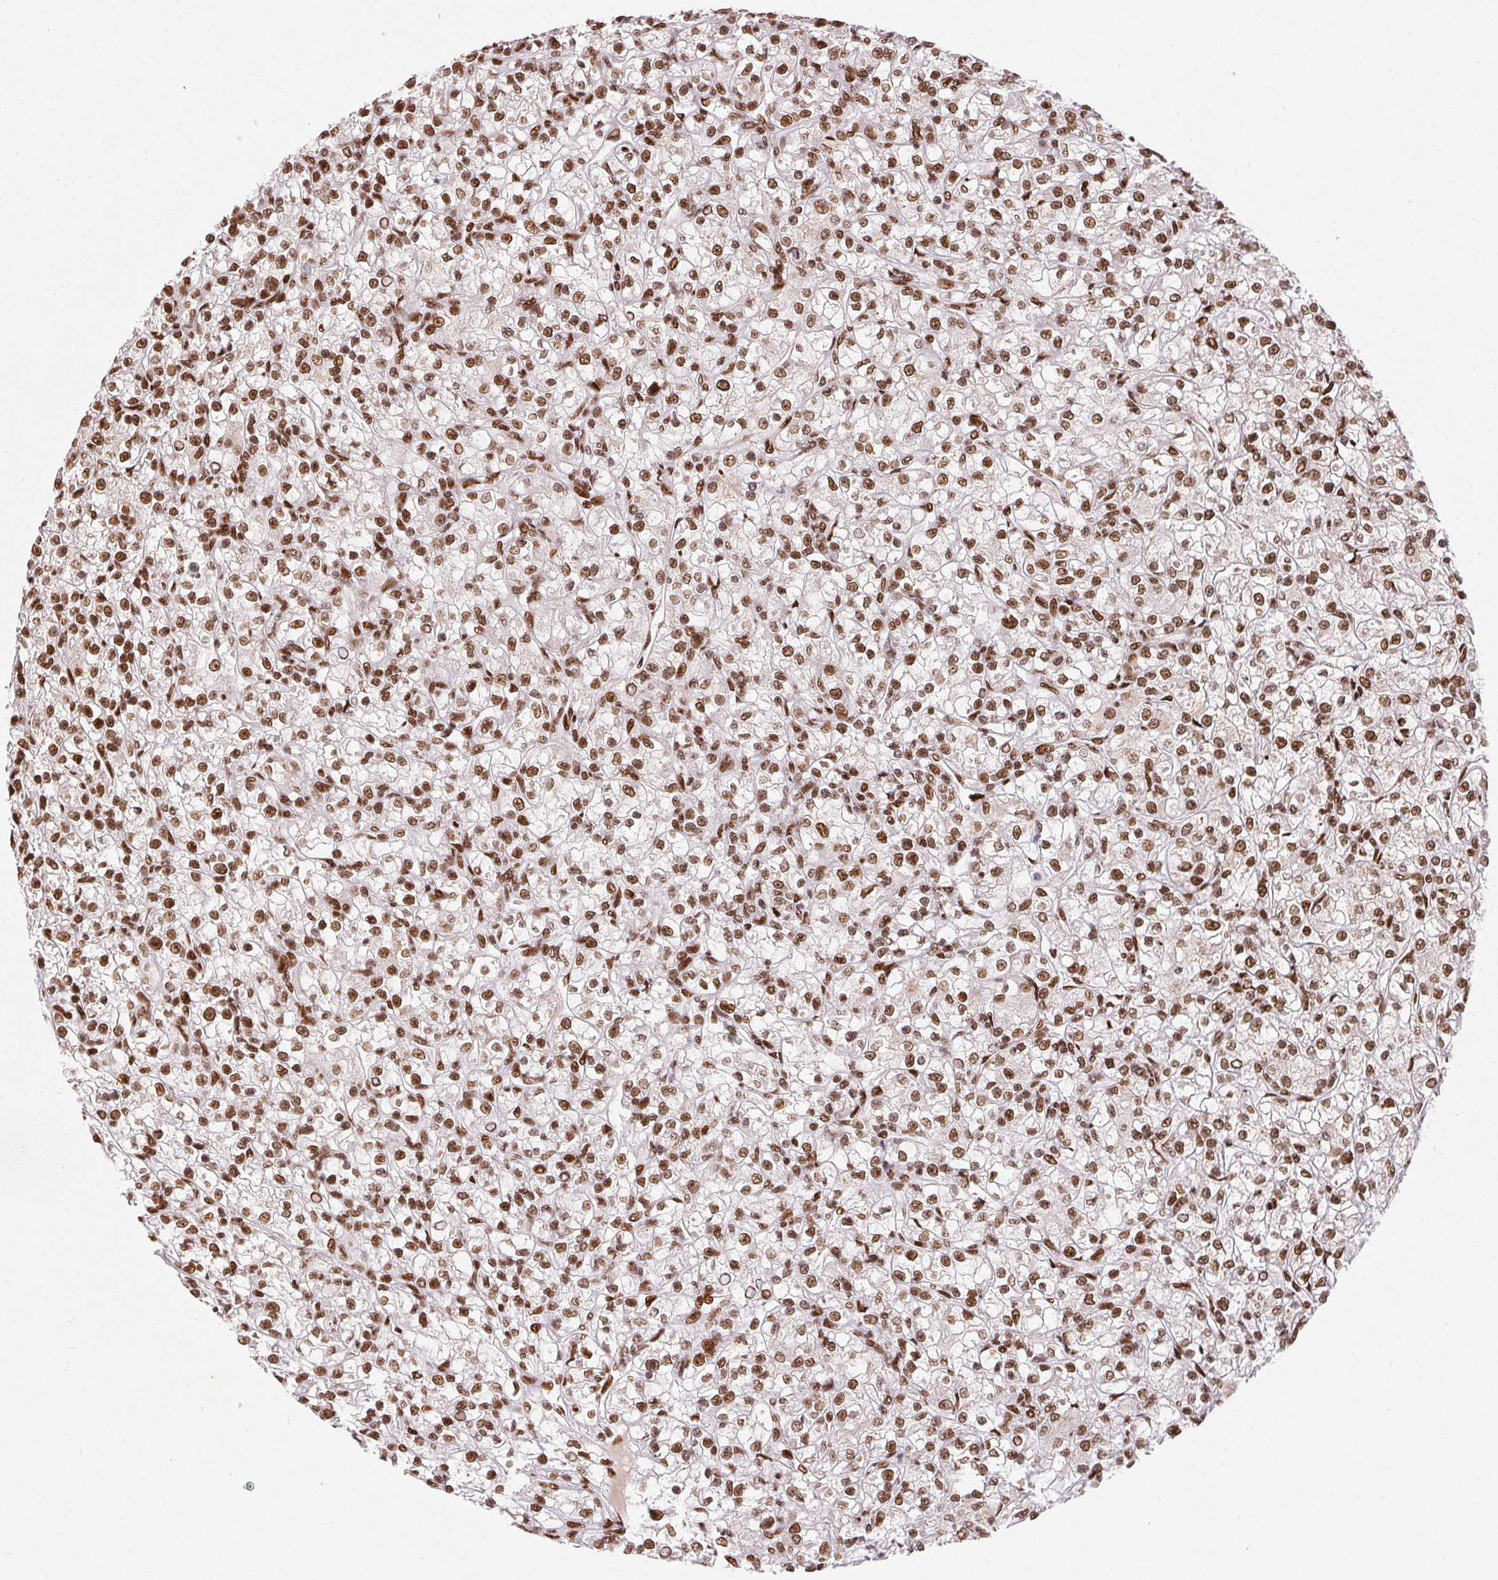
{"staining": {"intensity": "moderate", "quantity": ">75%", "location": "nuclear"}, "tissue": "renal cancer", "cell_type": "Tumor cells", "image_type": "cancer", "snomed": [{"axis": "morphology", "description": "Adenocarcinoma, NOS"}, {"axis": "topography", "description": "Kidney"}], "caption": "Renal adenocarcinoma stained with immunohistochemistry displays moderate nuclear staining in approximately >75% of tumor cells.", "gene": "ZNF80", "patient": {"sex": "female", "age": 59}}